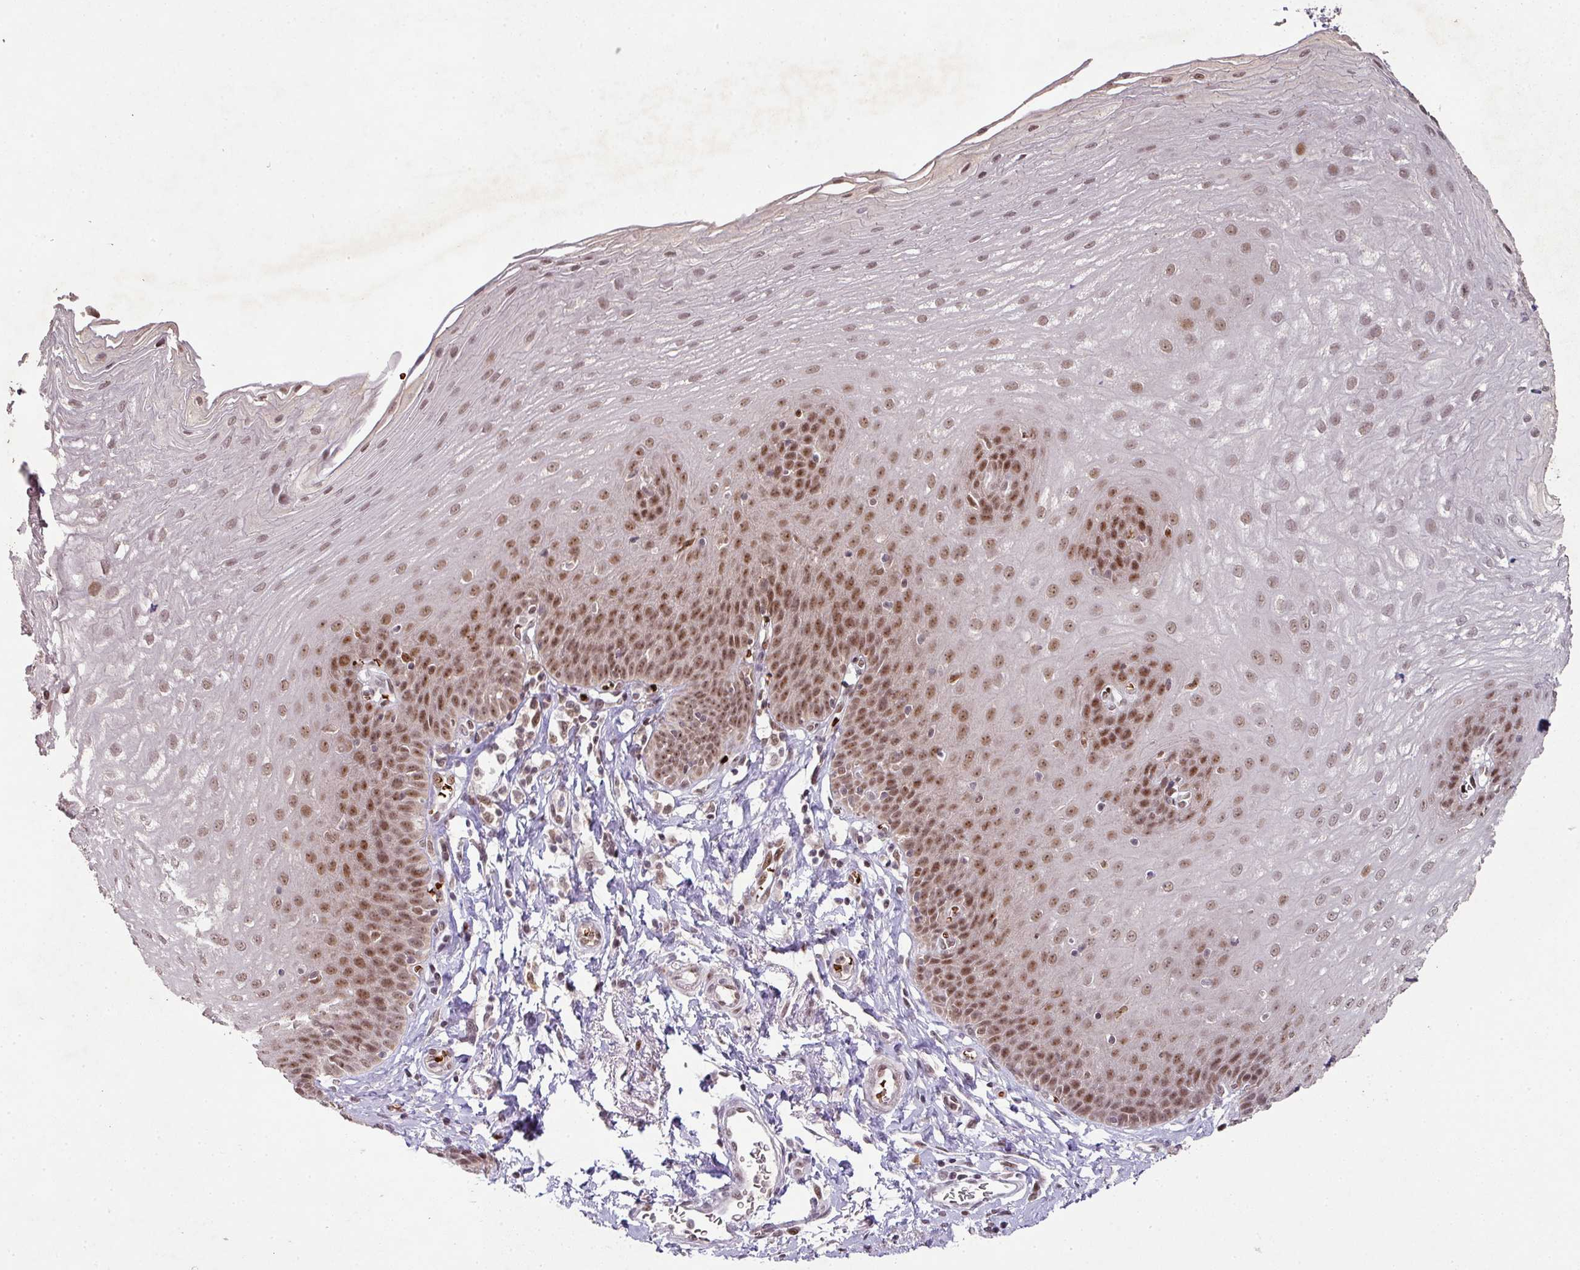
{"staining": {"intensity": "moderate", "quantity": ">75%", "location": "nuclear"}, "tissue": "esophagus", "cell_type": "Squamous epithelial cells", "image_type": "normal", "snomed": [{"axis": "morphology", "description": "Normal tissue, NOS"}, {"axis": "topography", "description": "Esophagus"}], "caption": "Squamous epithelial cells reveal moderate nuclear positivity in approximately >75% of cells in unremarkable esophagus.", "gene": "NEIL1", "patient": {"sex": "female", "age": 81}}